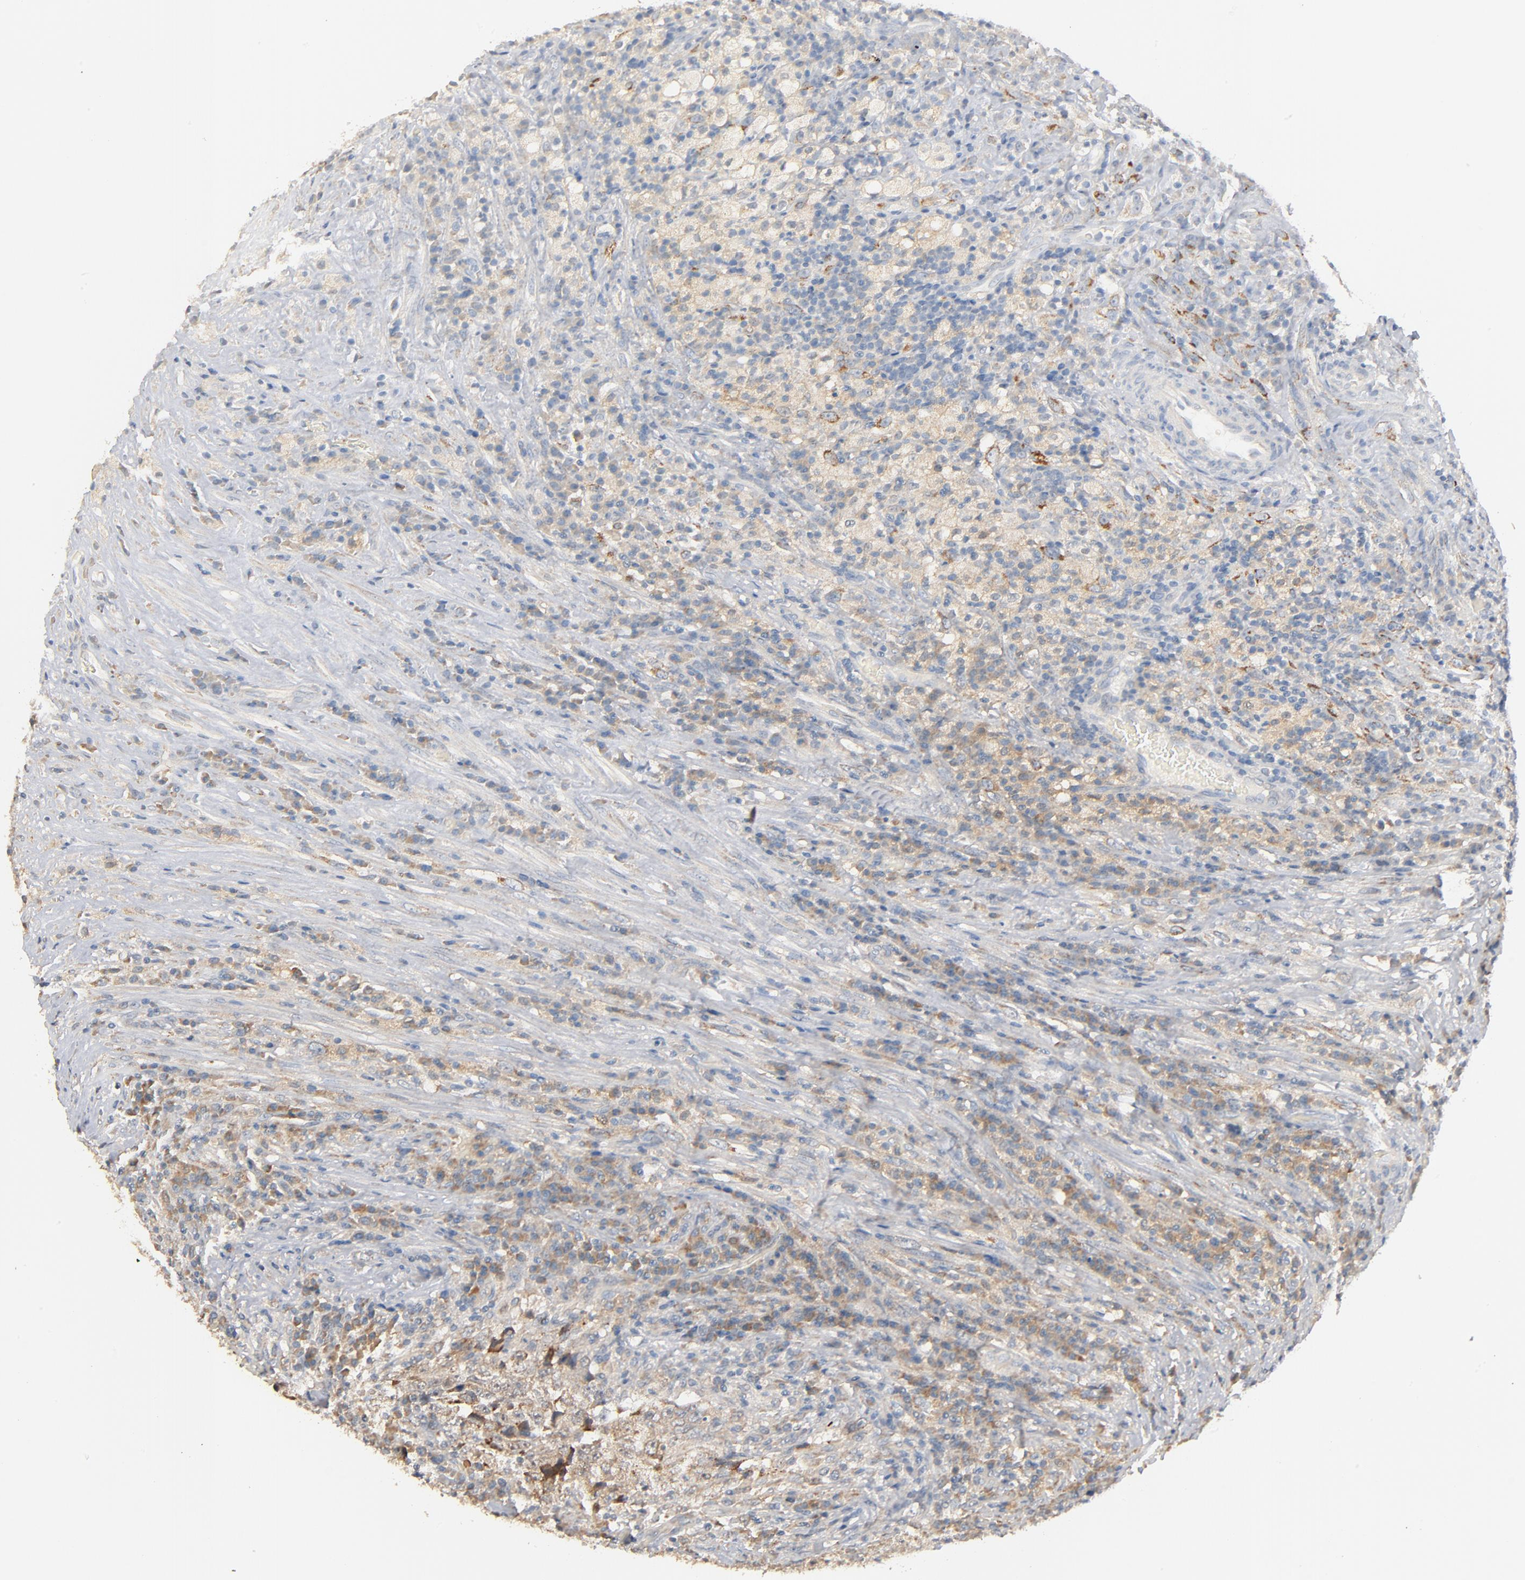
{"staining": {"intensity": "negative", "quantity": "none", "location": "none"}, "tissue": "testis cancer", "cell_type": "Tumor cells", "image_type": "cancer", "snomed": [{"axis": "morphology", "description": "Necrosis, NOS"}, {"axis": "morphology", "description": "Carcinoma, Embryonal, NOS"}, {"axis": "topography", "description": "Testis"}], "caption": "Tumor cells show no significant positivity in testis embryonal carcinoma.", "gene": "ZDHHC8", "patient": {"sex": "male", "age": 19}}